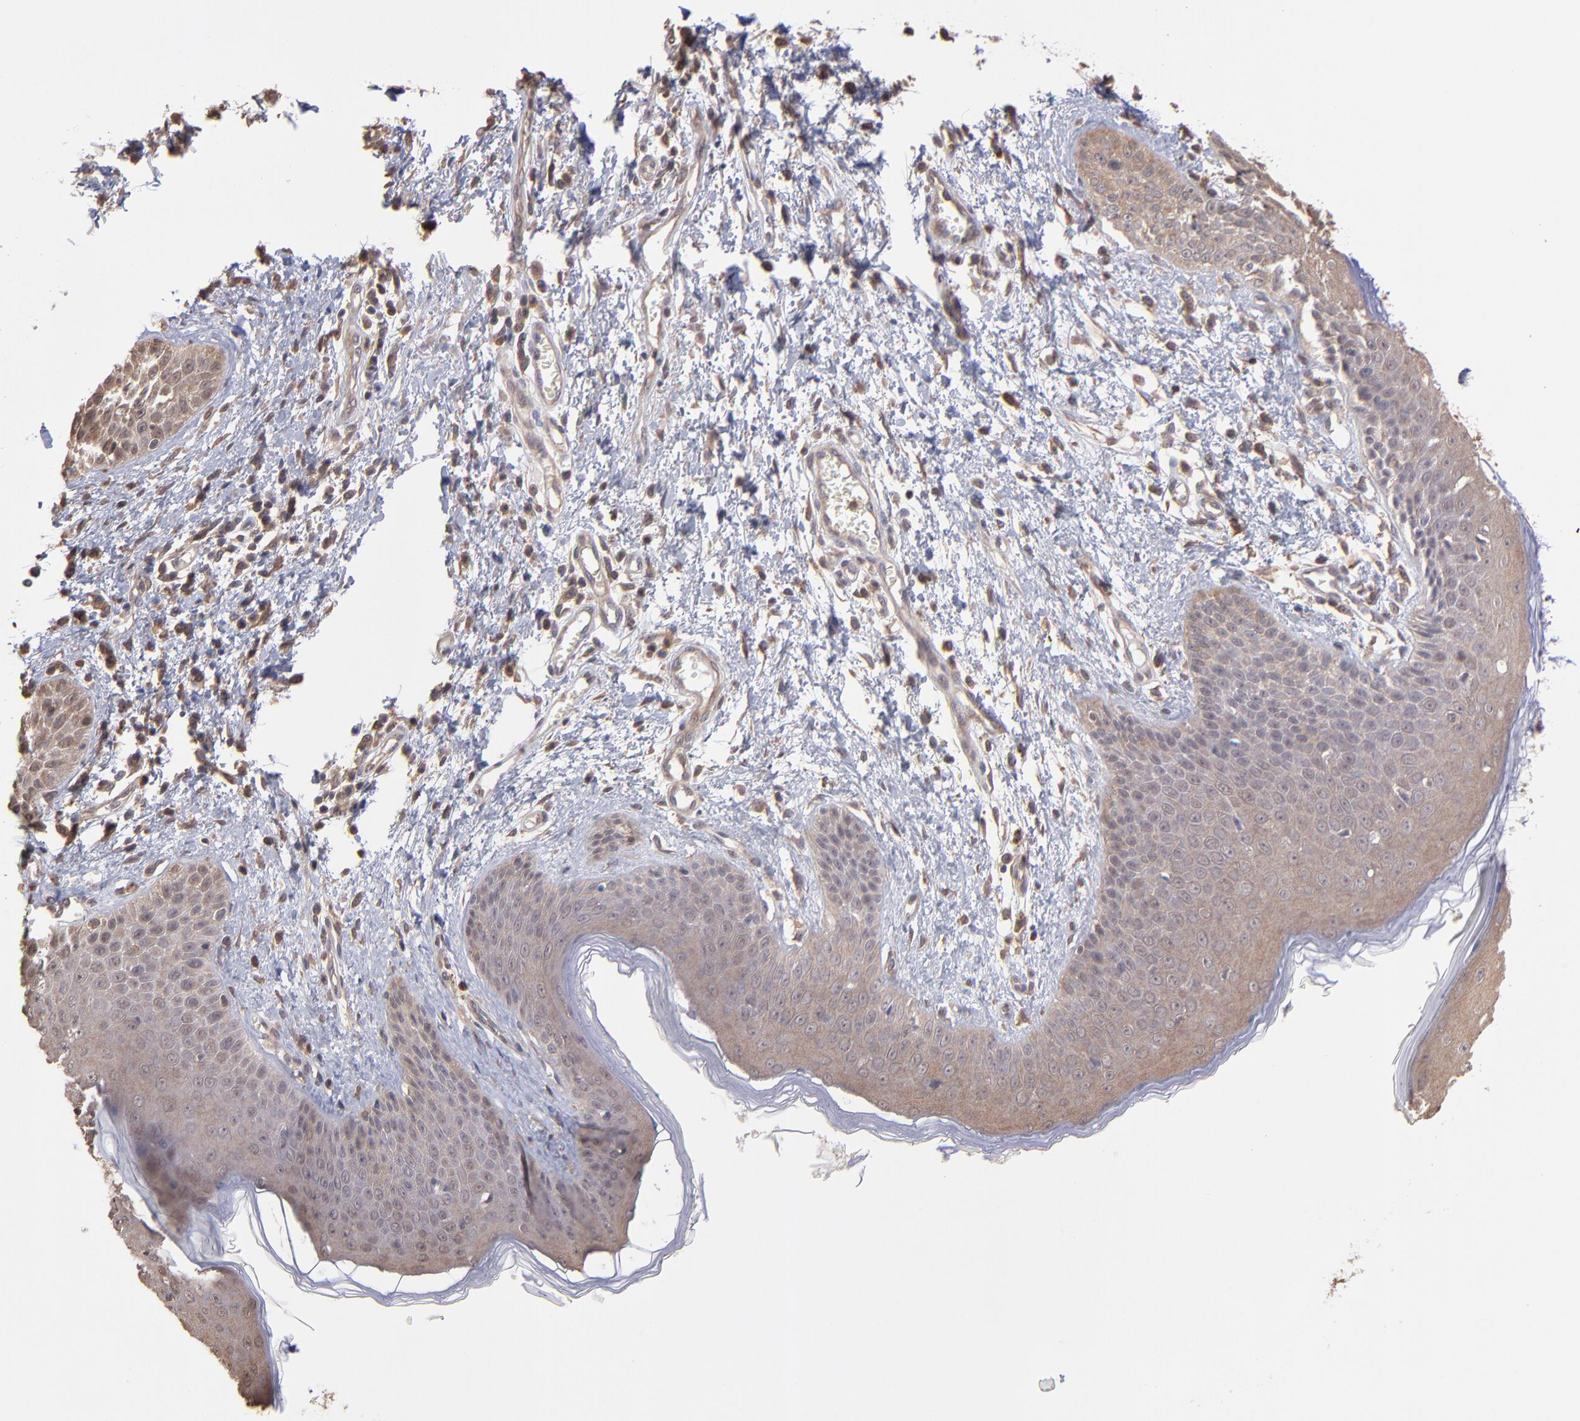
{"staining": {"intensity": "moderate", "quantity": ">75%", "location": "cytoplasmic/membranous"}, "tissue": "skin cancer", "cell_type": "Tumor cells", "image_type": "cancer", "snomed": [{"axis": "morphology", "description": "Basal cell carcinoma"}, {"axis": "topography", "description": "Skin"}], "caption": "Human basal cell carcinoma (skin) stained with a brown dye exhibits moderate cytoplasmic/membranous positive positivity in about >75% of tumor cells.", "gene": "MAP2K2", "patient": {"sex": "female", "age": 64}}